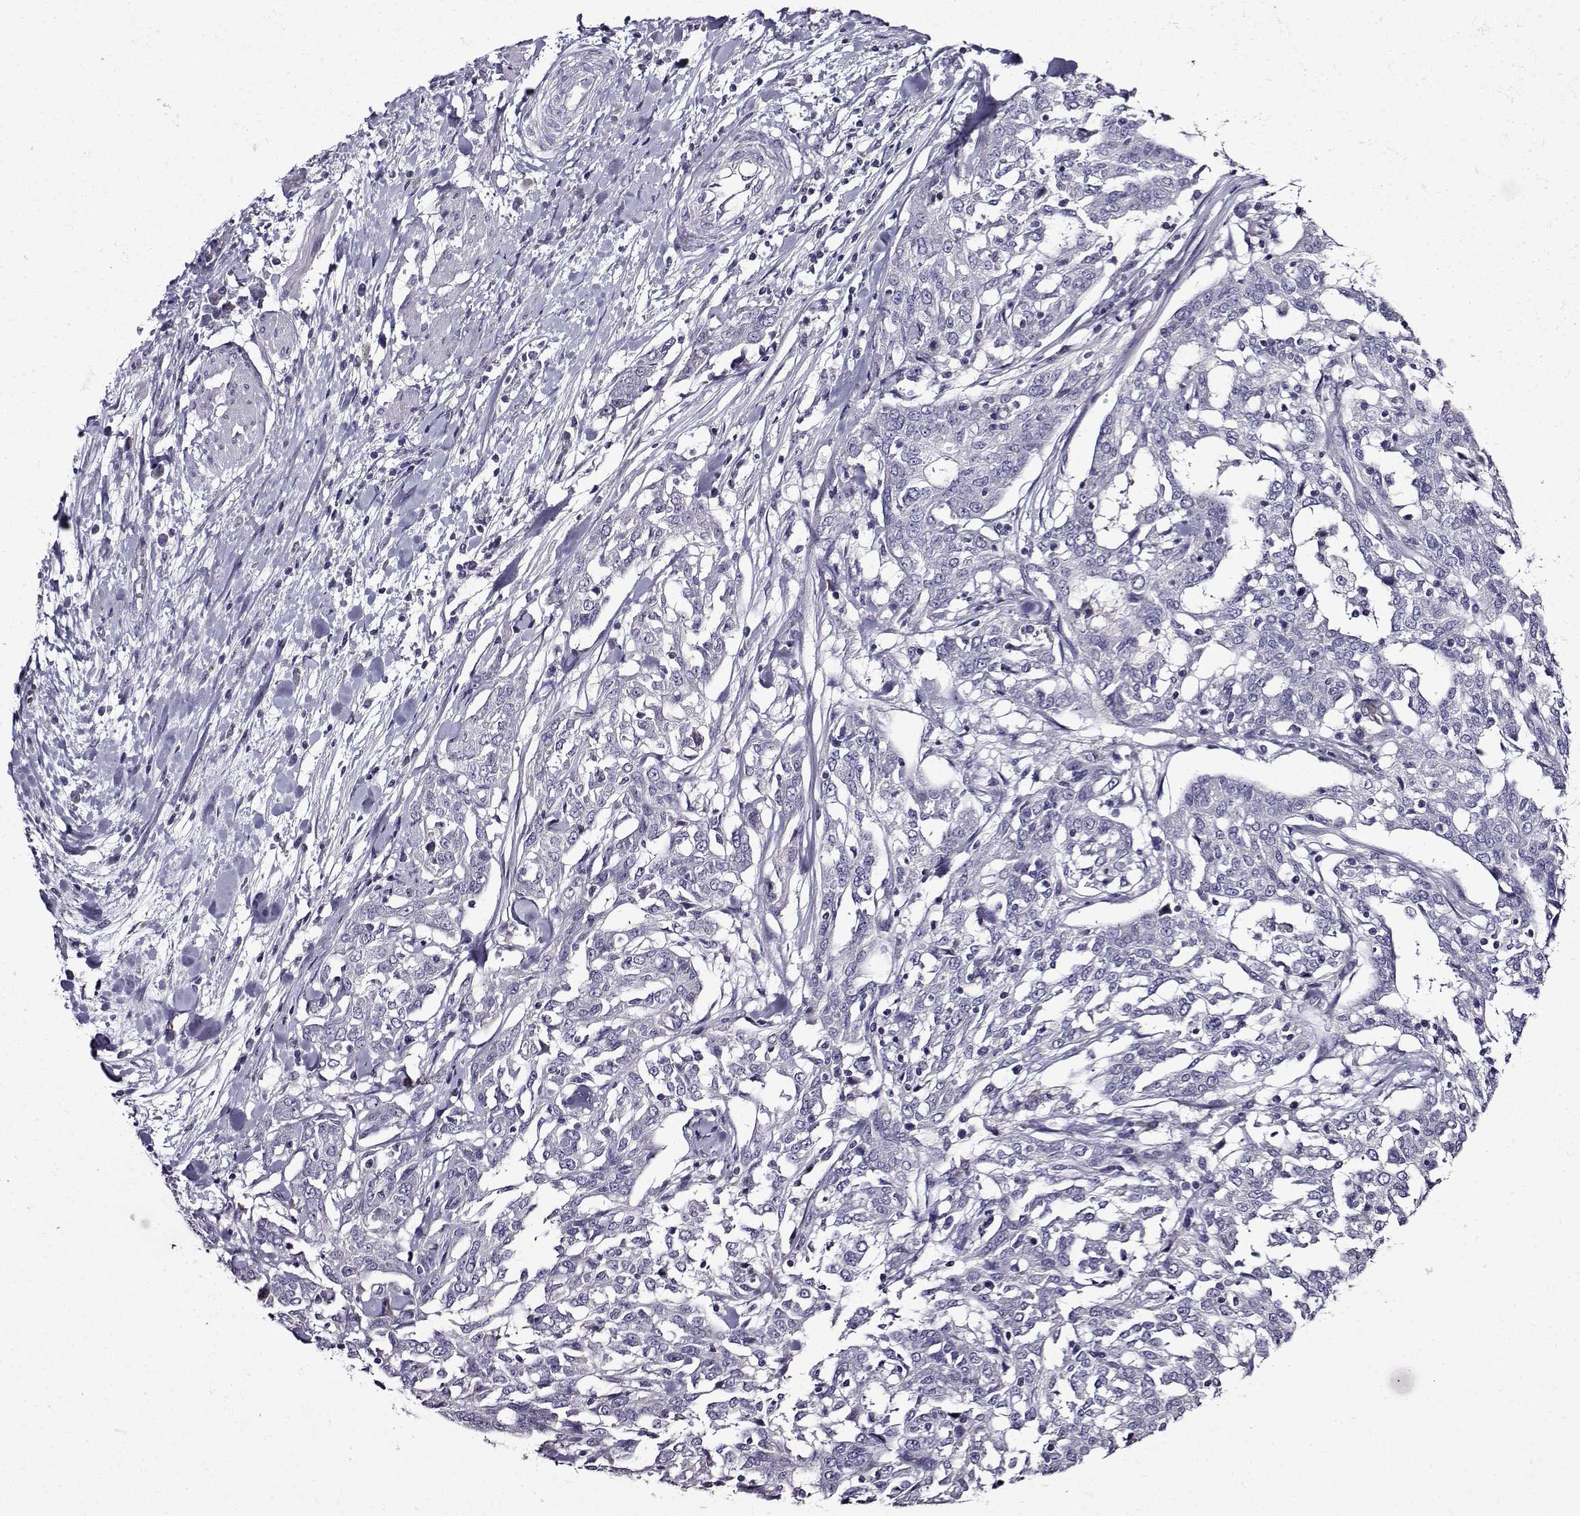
{"staining": {"intensity": "negative", "quantity": "none", "location": "none"}, "tissue": "ovarian cancer", "cell_type": "Tumor cells", "image_type": "cancer", "snomed": [{"axis": "morphology", "description": "Cystadenocarcinoma, serous, NOS"}, {"axis": "topography", "description": "Ovary"}], "caption": "This histopathology image is of ovarian cancer (serous cystadenocarcinoma) stained with IHC to label a protein in brown with the nuclei are counter-stained blue. There is no expression in tumor cells.", "gene": "TMEM266", "patient": {"sex": "female", "age": 67}}